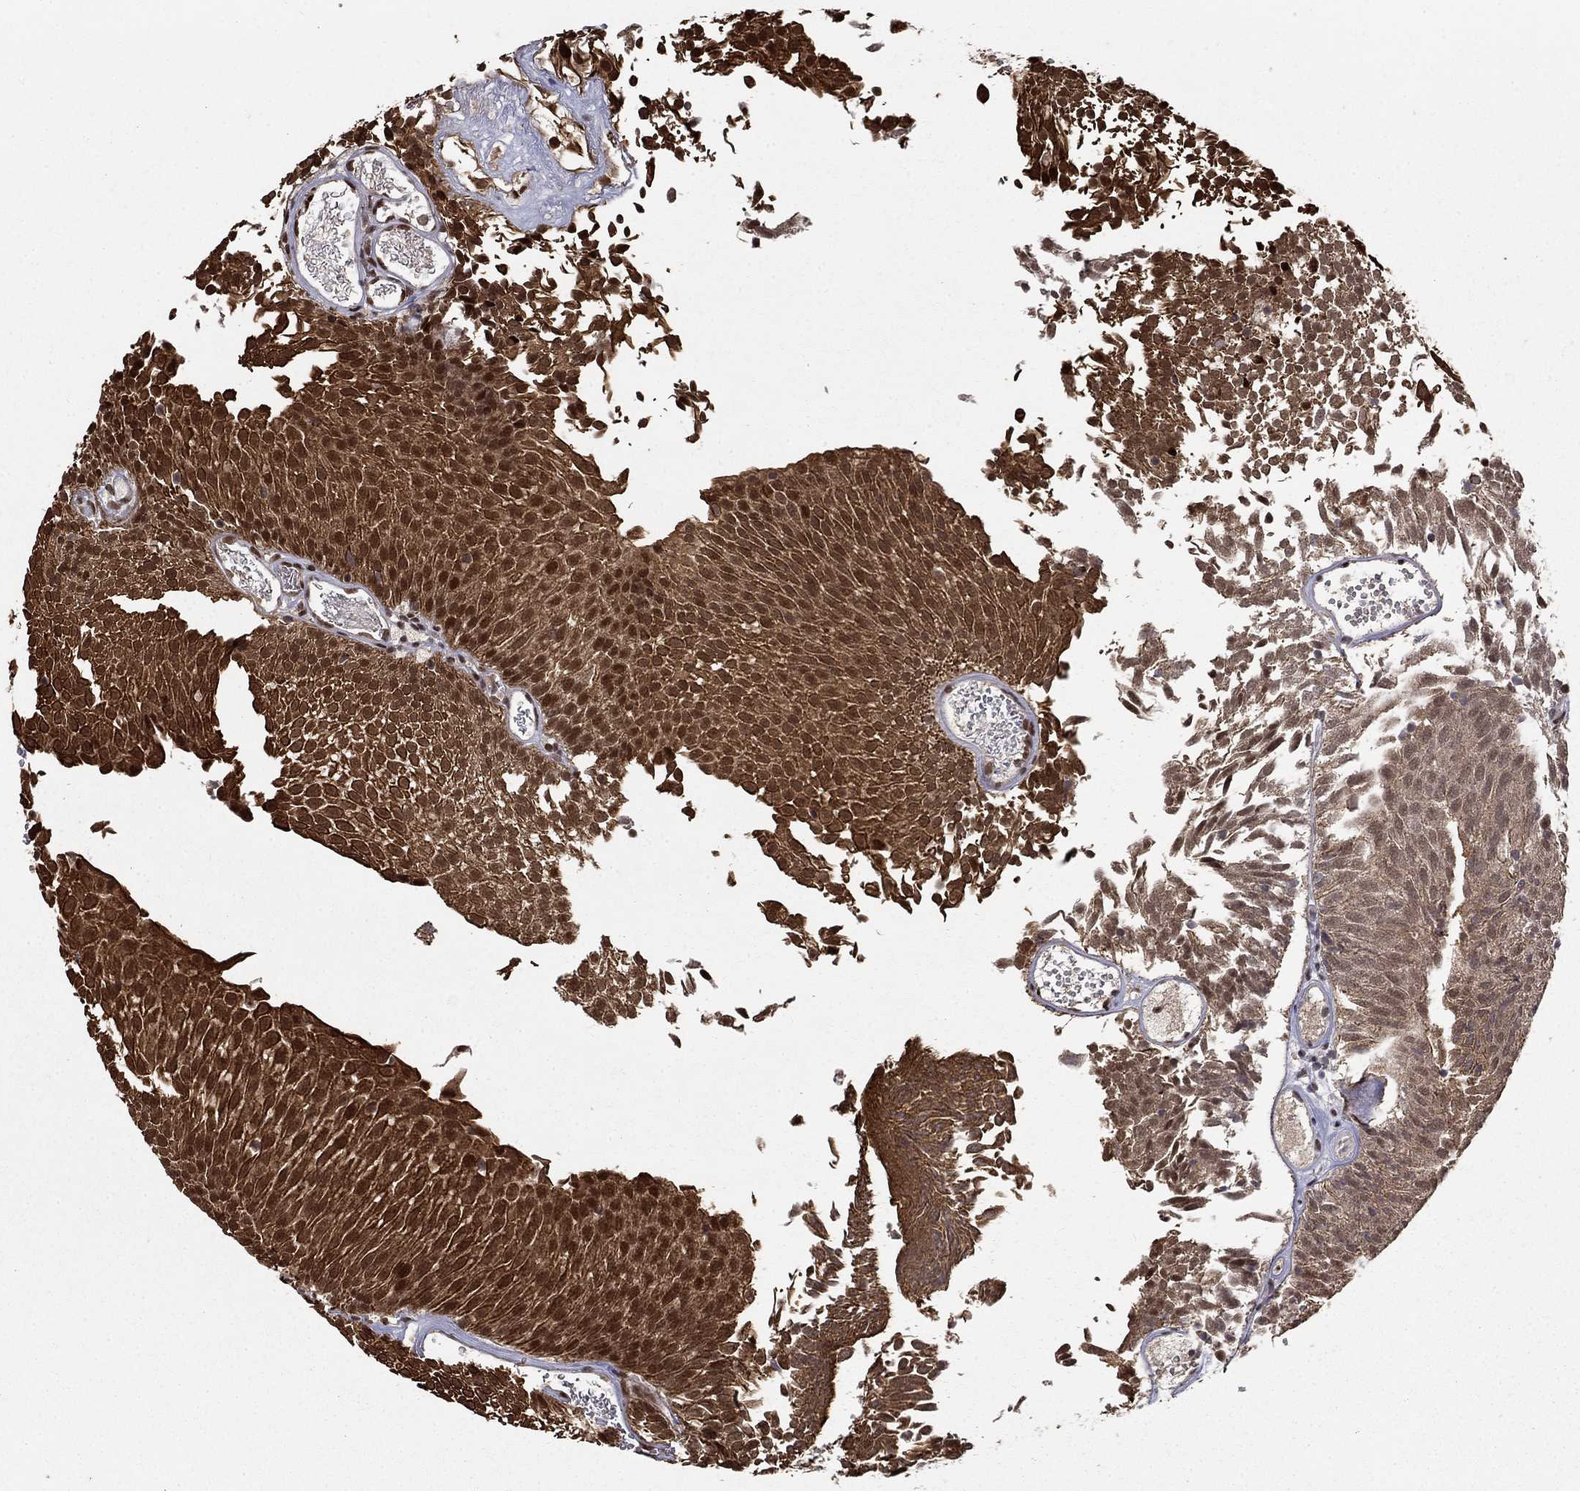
{"staining": {"intensity": "strong", "quantity": "25%-75%", "location": "cytoplasmic/membranous,nuclear"}, "tissue": "urothelial cancer", "cell_type": "Tumor cells", "image_type": "cancer", "snomed": [{"axis": "morphology", "description": "Urothelial carcinoma, Low grade"}, {"axis": "topography", "description": "Urinary bladder"}], "caption": "Immunohistochemistry of human low-grade urothelial carcinoma displays high levels of strong cytoplasmic/membranous and nuclear positivity in approximately 25%-75% of tumor cells.", "gene": "CDCA7L", "patient": {"sex": "male", "age": 52}}